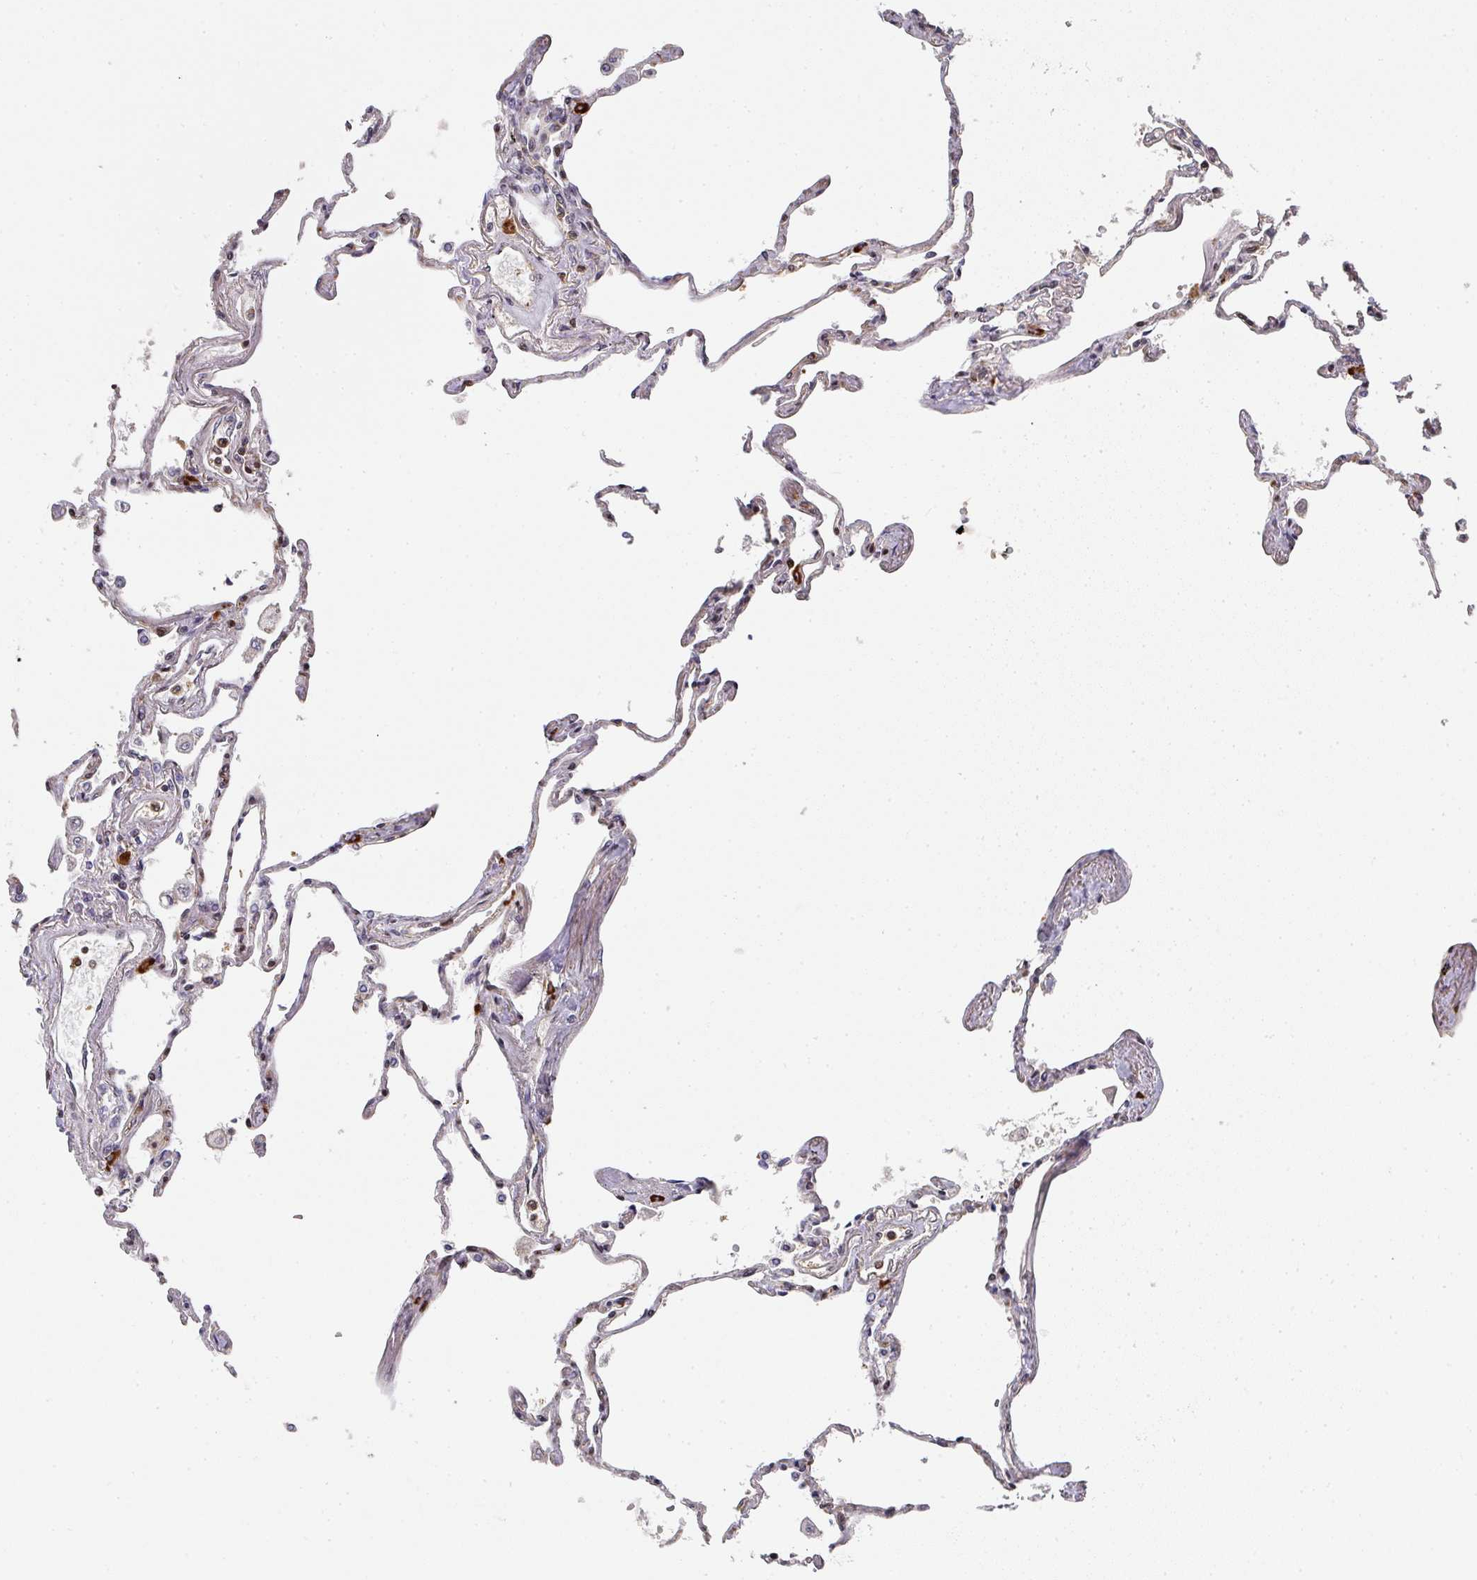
{"staining": {"intensity": "strong", "quantity": "25%-75%", "location": "nuclear"}, "tissue": "lung", "cell_type": "Alveolar cells", "image_type": "normal", "snomed": [{"axis": "morphology", "description": "Normal tissue, NOS"}, {"axis": "topography", "description": "Lung"}], "caption": "The micrograph shows a brown stain indicating the presence of a protein in the nuclear of alveolar cells in lung.", "gene": "DIDO1", "patient": {"sex": "female", "age": 67}}